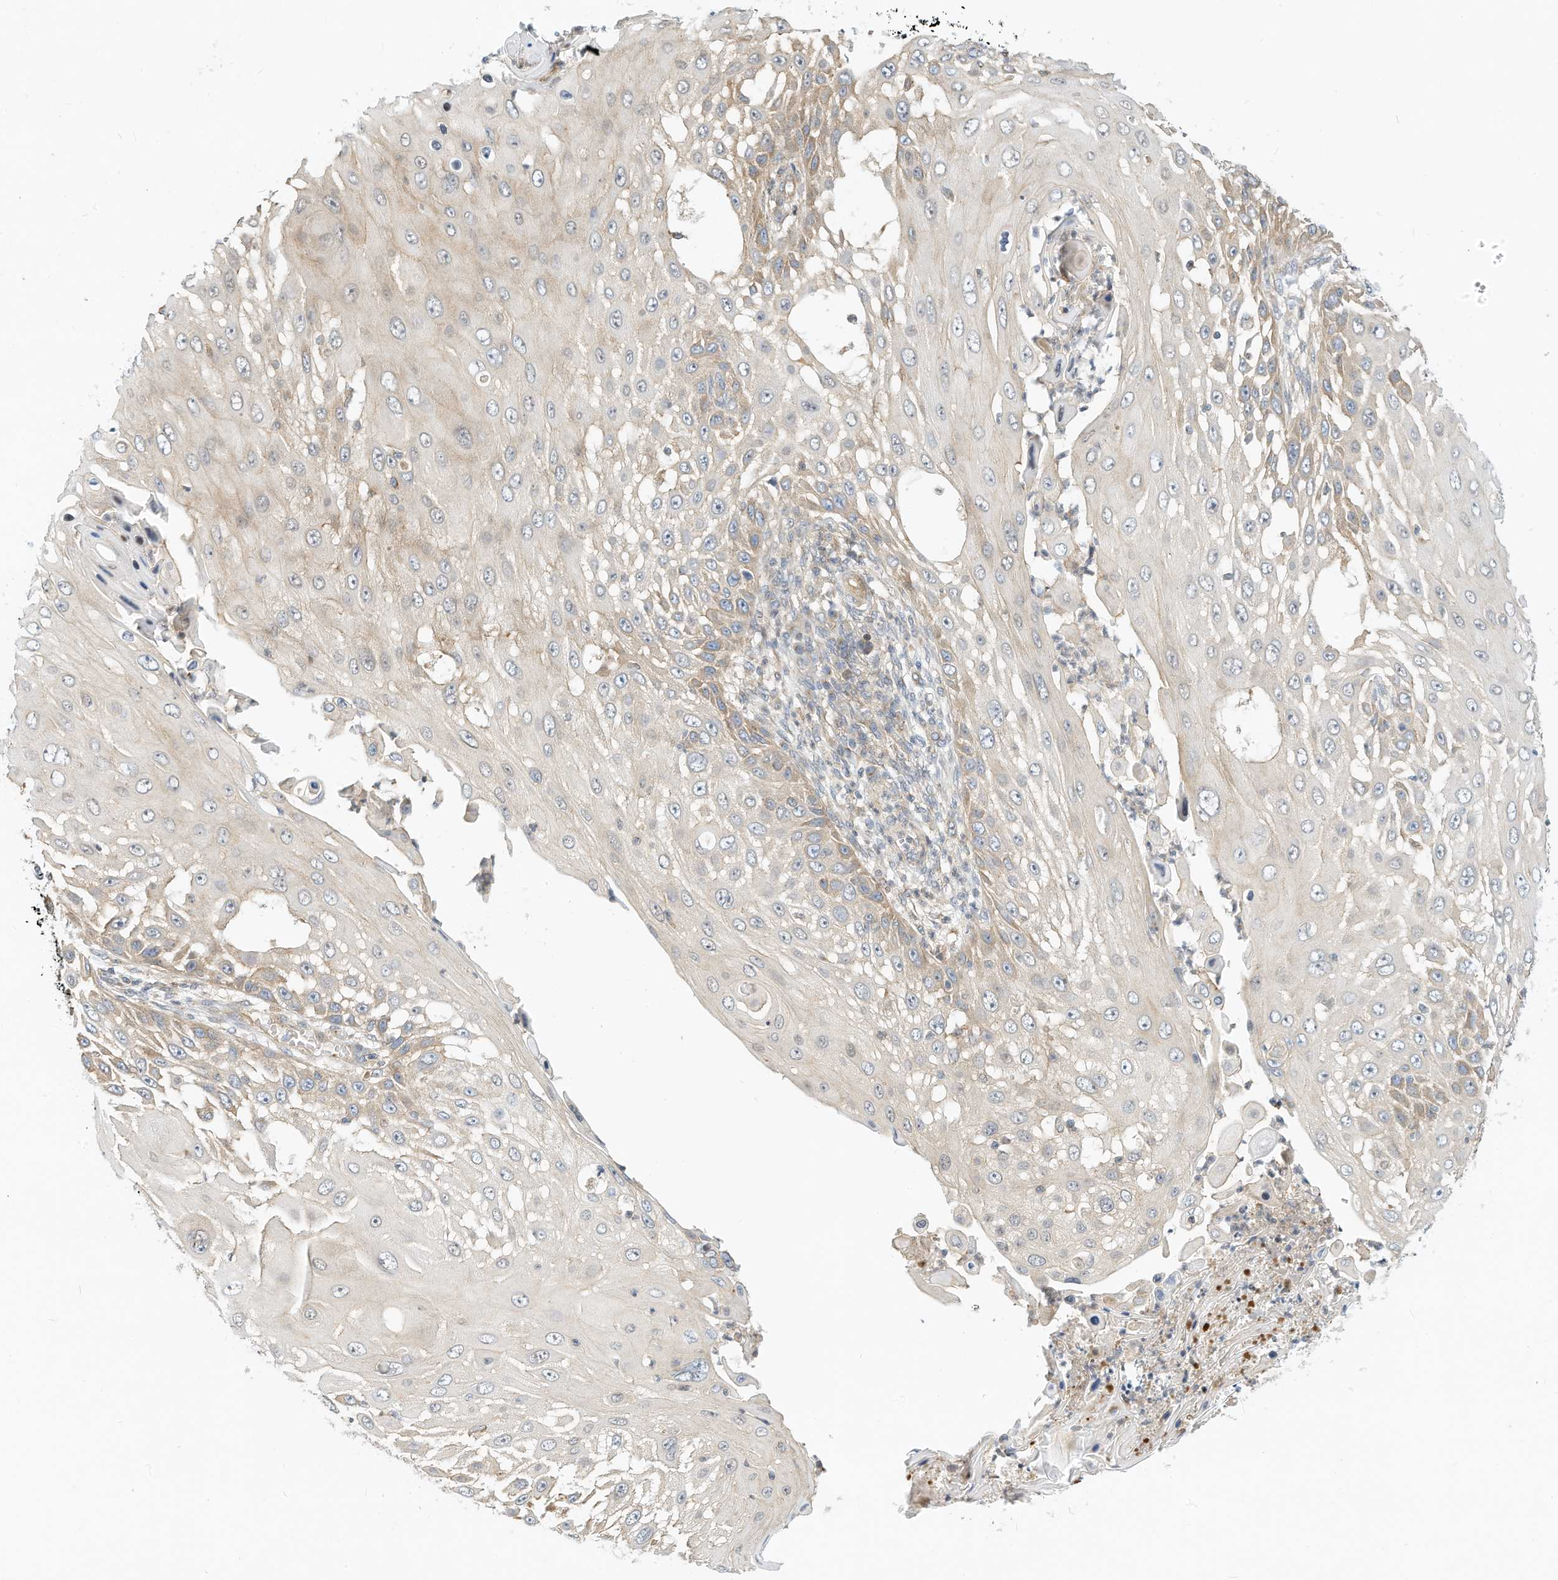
{"staining": {"intensity": "weak", "quantity": "<25%", "location": "cytoplasmic/membranous"}, "tissue": "skin cancer", "cell_type": "Tumor cells", "image_type": "cancer", "snomed": [{"axis": "morphology", "description": "Squamous cell carcinoma, NOS"}, {"axis": "topography", "description": "Skin"}], "caption": "A micrograph of human squamous cell carcinoma (skin) is negative for staining in tumor cells.", "gene": "OFD1", "patient": {"sex": "female", "age": 44}}